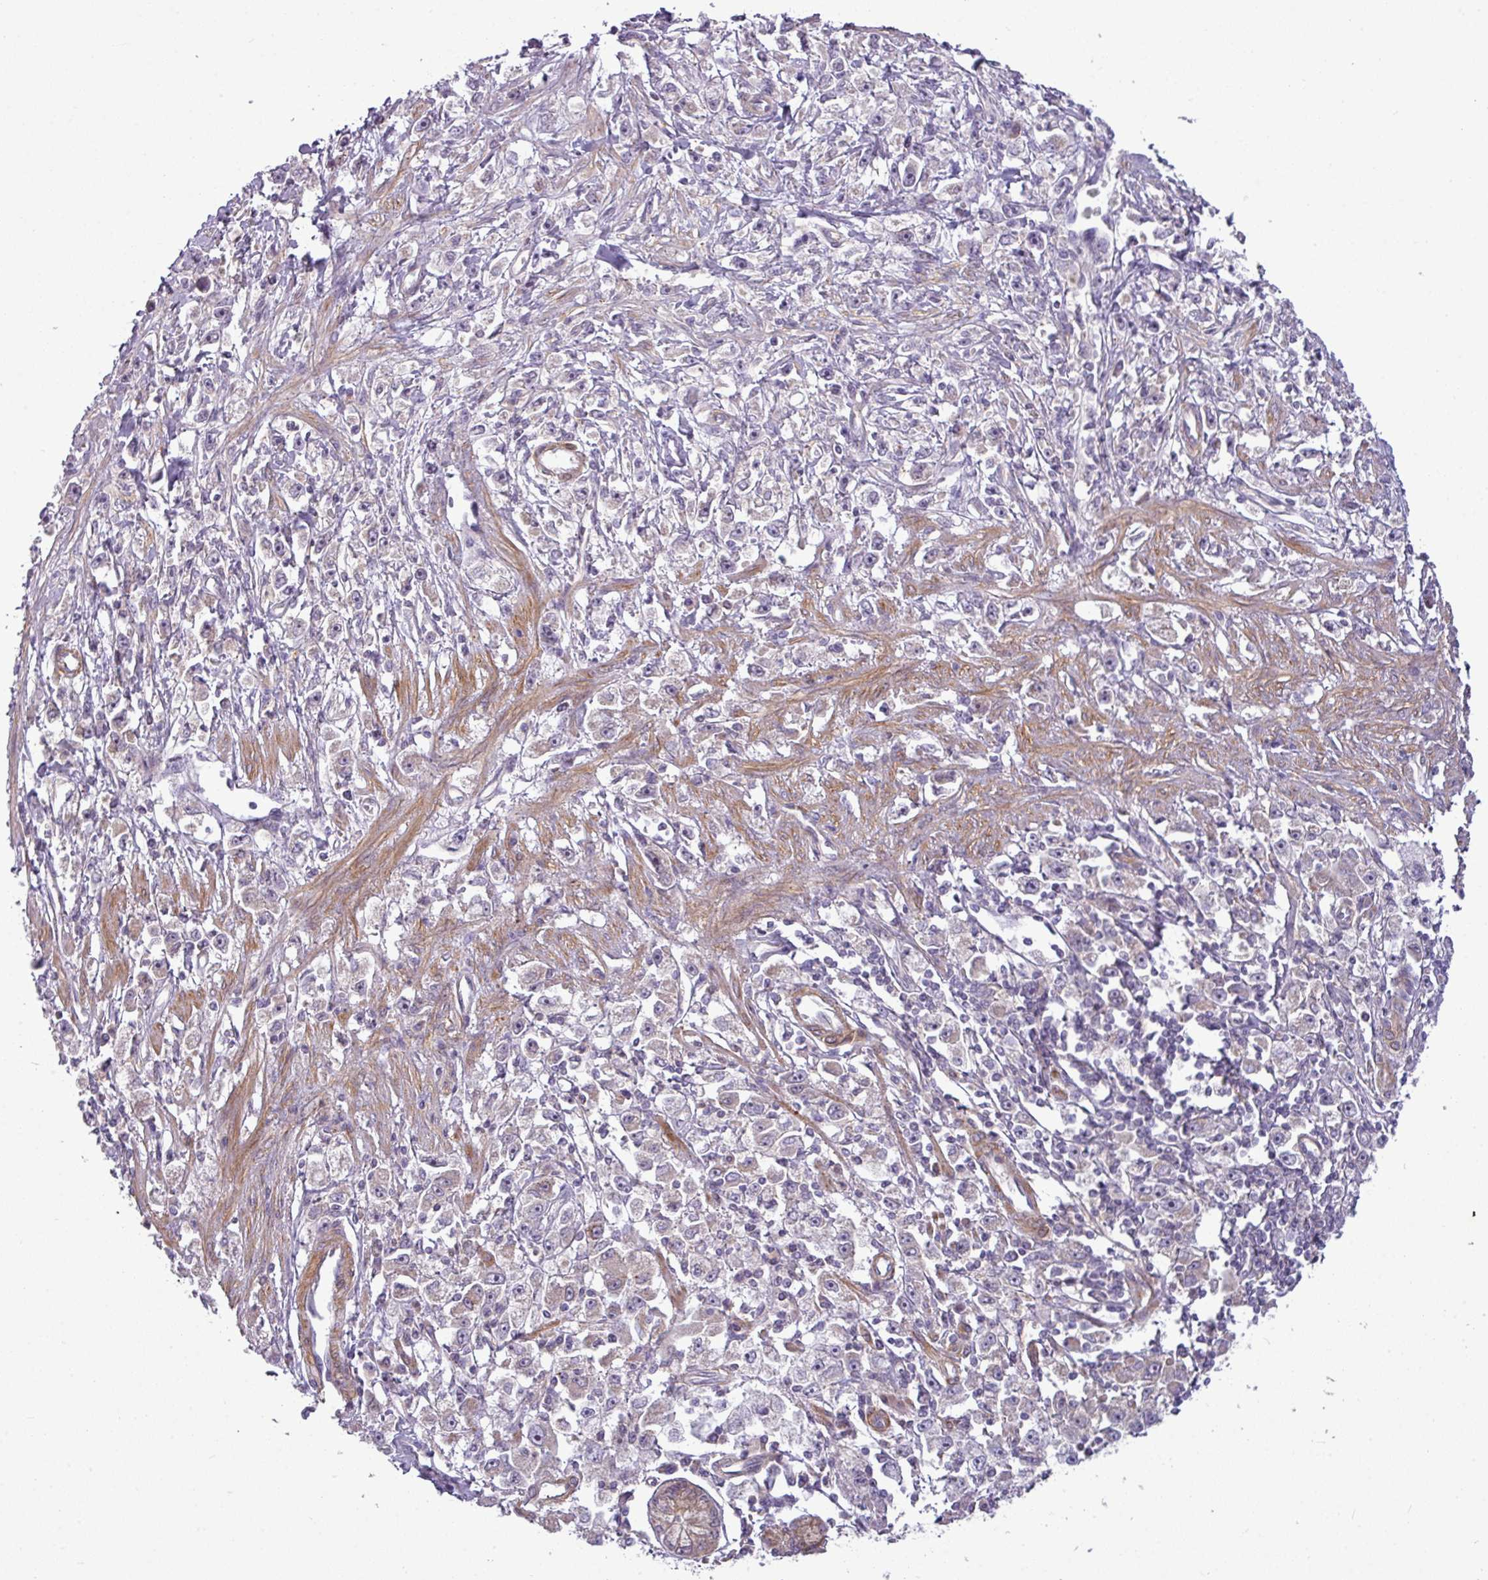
{"staining": {"intensity": "negative", "quantity": "none", "location": "none"}, "tissue": "stomach cancer", "cell_type": "Tumor cells", "image_type": "cancer", "snomed": [{"axis": "morphology", "description": "Adenocarcinoma, NOS"}, {"axis": "topography", "description": "Stomach"}], "caption": "Immunohistochemistry (IHC) of human adenocarcinoma (stomach) demonstrates no positivity in tumor cells.", "gene": "ZNF35", "patient": {"sex": "female", "age": 59}}